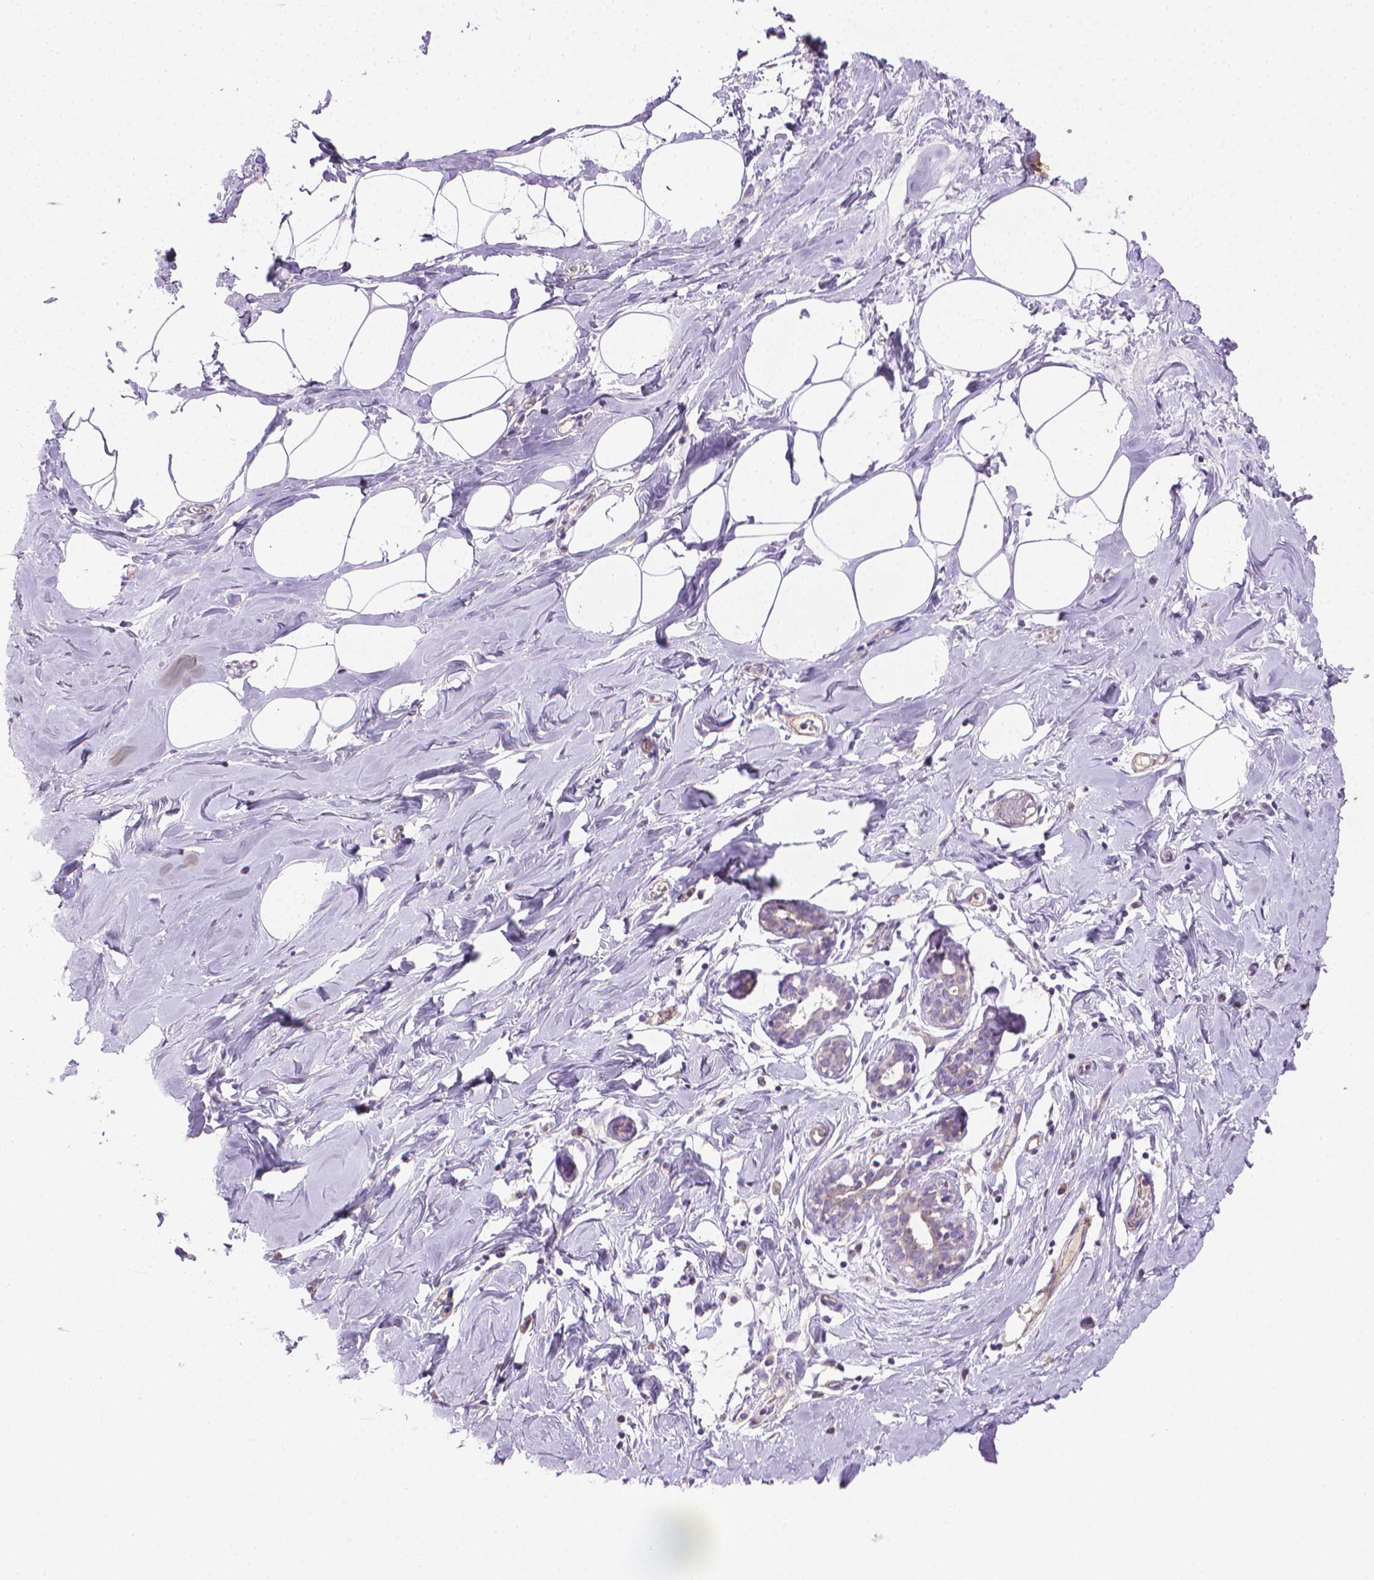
{"staining": {"intensity": "negative", "quantity": "none", "location": "none"}, "tissue": "breast", "cell_type": "Adipocytes", "image_type": "normal", "snomed": [{"axis": "morphology", "description": "Normal tissue, NOS"}, {"axis": "topography", "description": "Breast"}], "caption": "The photomicrograph shows no significant expression in adipocytes of breast.", "gene": "SLC51B", "patient": {"sex": "female", "age": 27}}